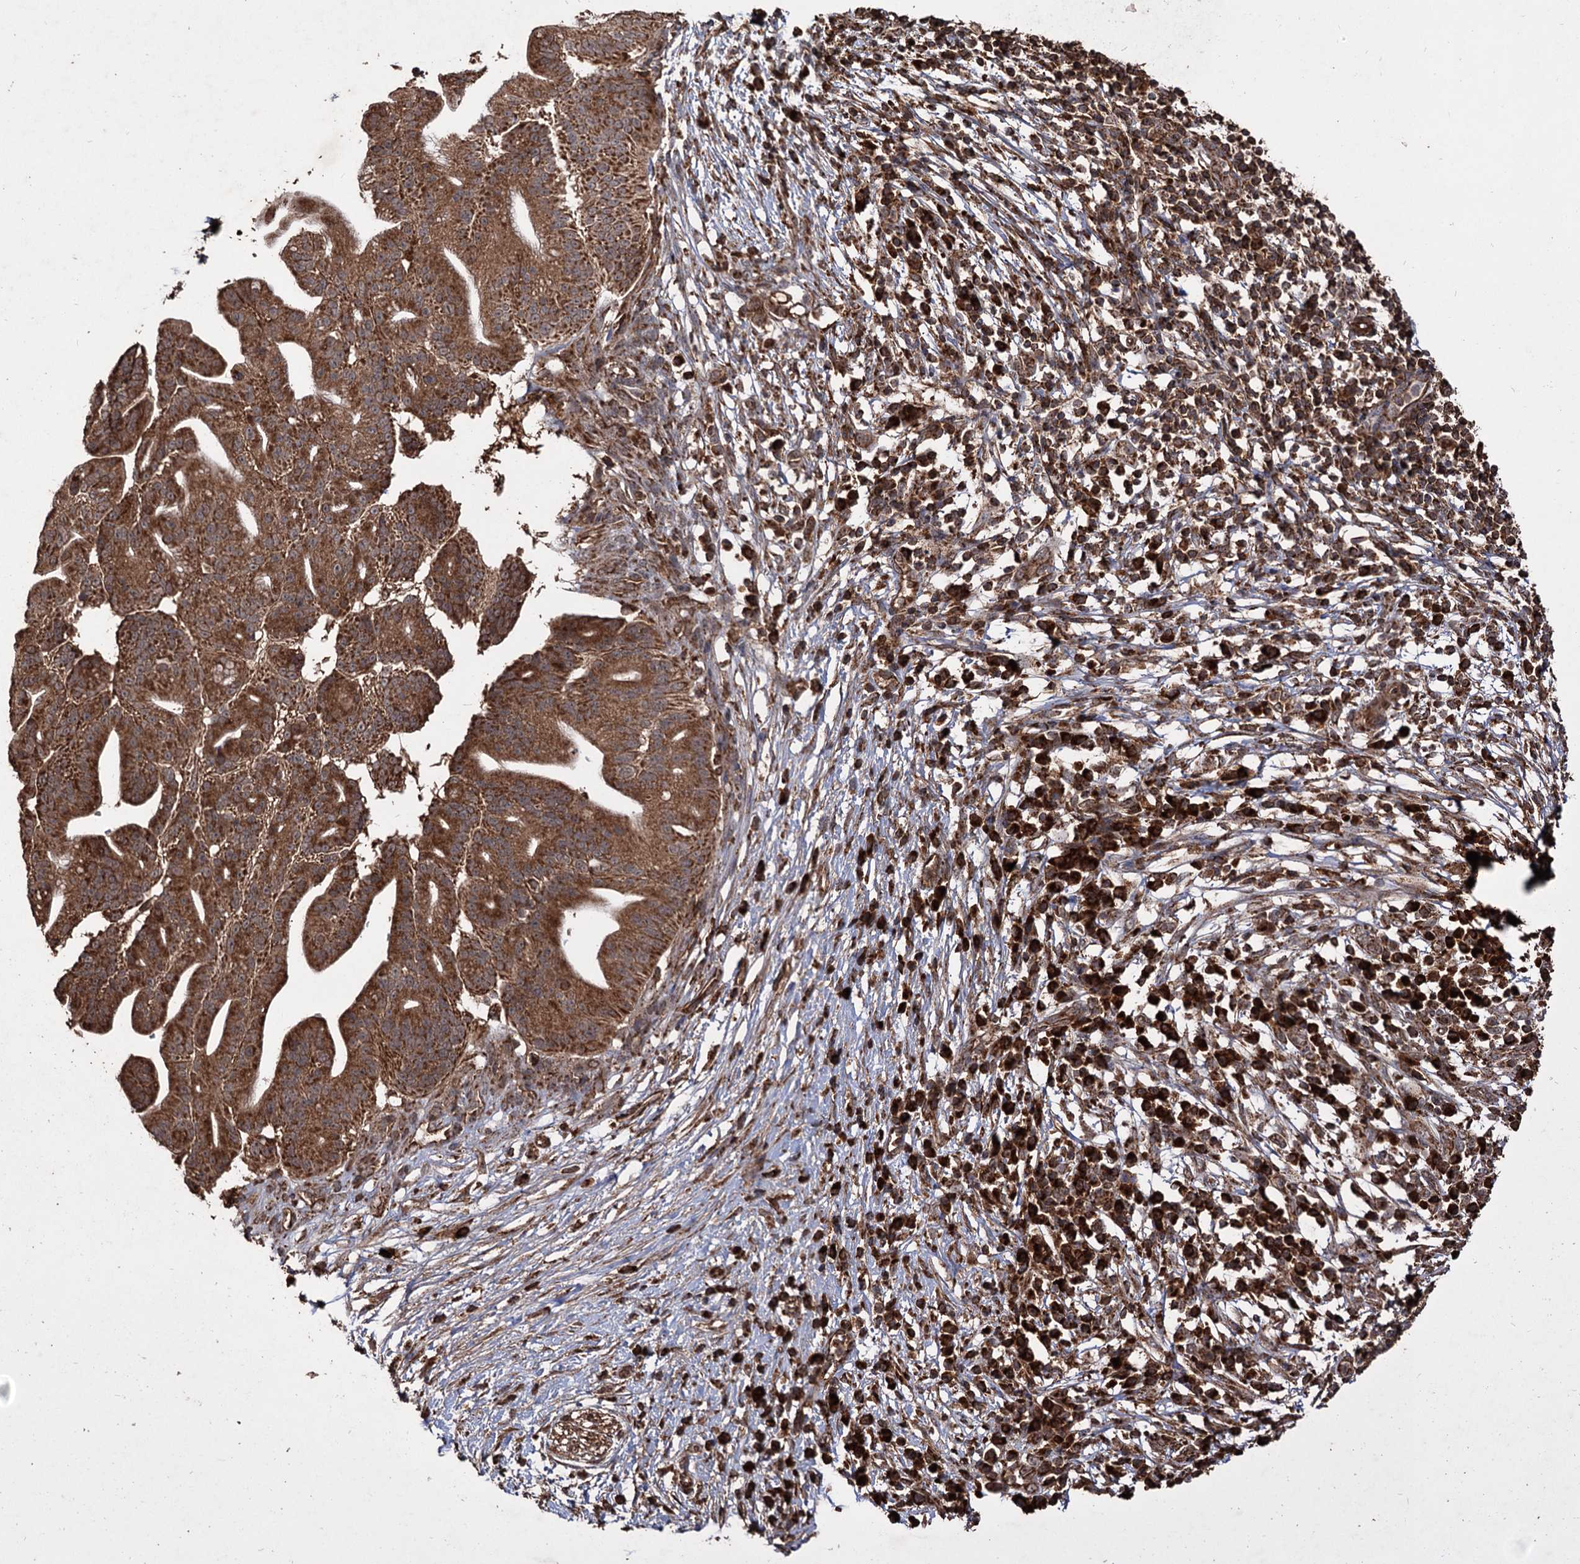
{"staining": {"intensity": "moderate", "quantity": ">75%", "location": "cytoplasmic/membranous"}, "tissue": "pancreatic cancer", "cell_type": "Tumor cells", "image_type": "cancer", "snomed": [{"axis": "morphology", "description": "Adenocarcinoma, NOS"}, {"axis": "topography", "description": "Pancreas"}], "caption": "Adenocarcinoma (pancreatic) was stained to show a protein in brown. There is medium levels of moderate cytoplasmic/membranous positivity in approximately >75% of tumor cells.", "gene": "IPO4", "patient": {"sex": "male", "age": 68}}